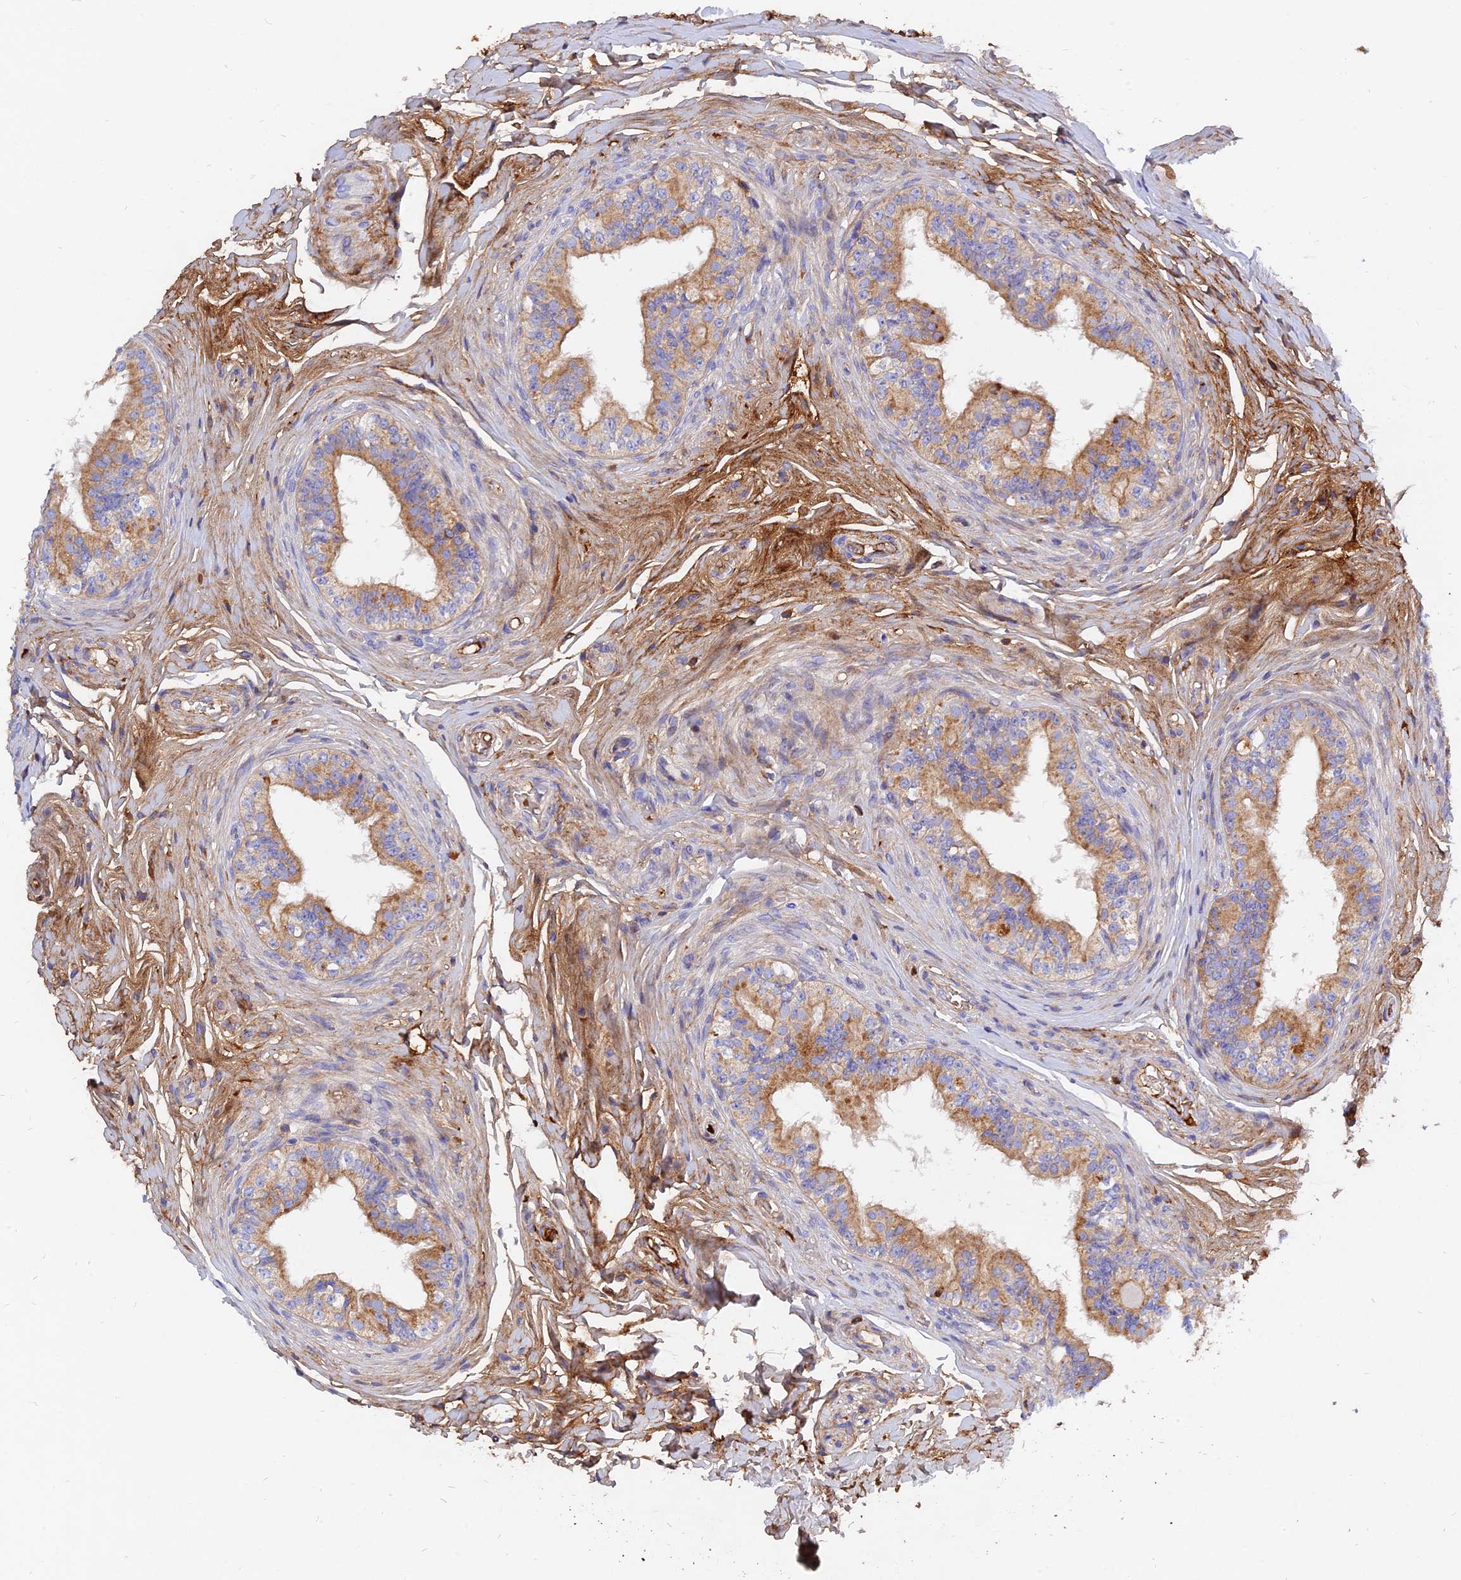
{"staining": {"intensity": "moderate", "quantity": "25%-75%", "location": "cytoplasmic/membranous"}, "tissue": "epididymis", "cell_type": "Glandular cells", "image_type": "normal", "snomed": [{"axis": "morphology", "description": "Normal tissue, NOS"}, {"axis": "topography", "description": "Testis"}, {"axis": "topography", "description": "Epididymis"}], "caption": "Epididymis stained with DAB immunohistochemistry reveals medium levels of moderate cytoplasmic/membranous staining in about 25%-75% of glandular cells.", "gene": "MROH1", "patient": {"sex": "male", "age": 36}}